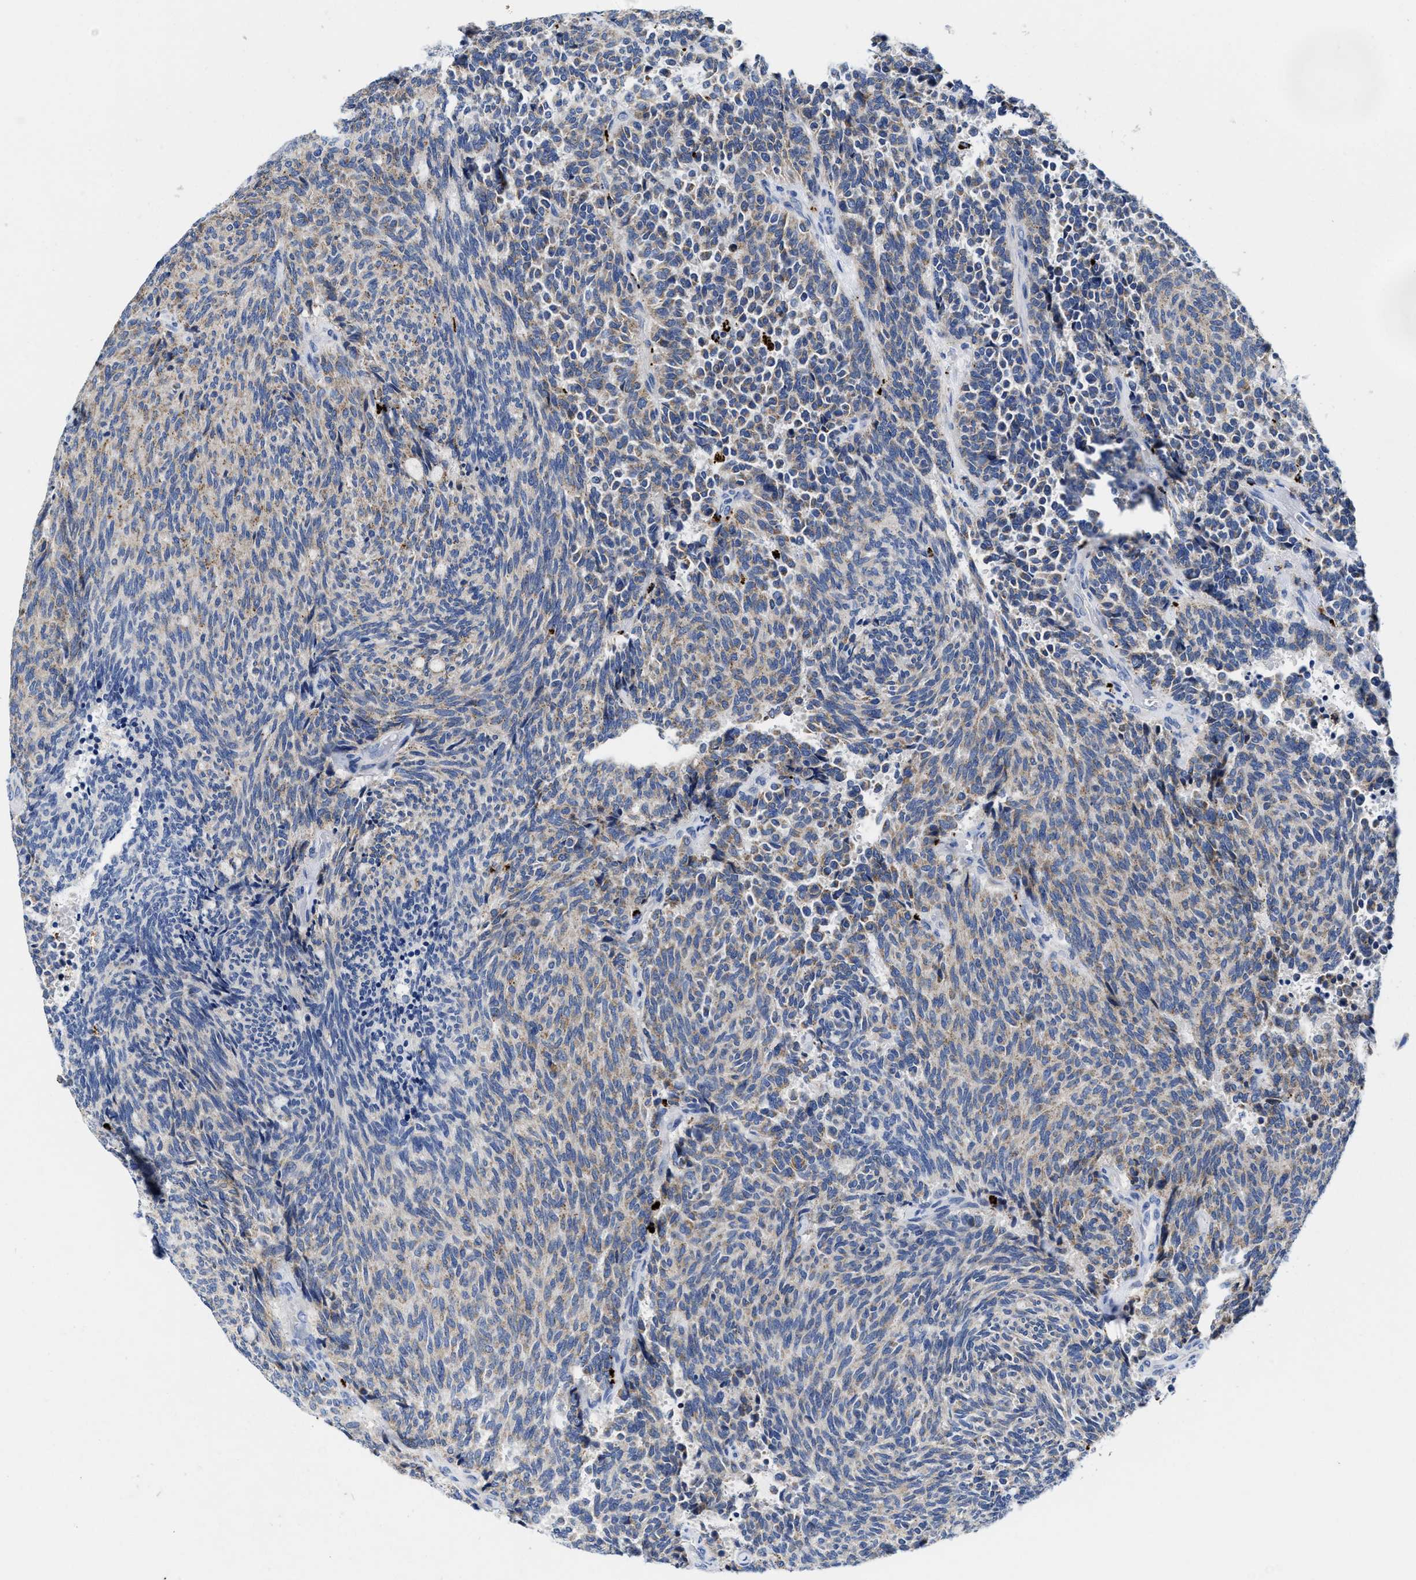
{"staining": {"intensity": "weak", "quantity": "25%-75%", "location": "cytoplasmic/membranous"}, "tissue": "carcinoid", "cell_type": "Tumor cells", "image_type": "cancer", "snomed": [{"axis": "morphology", "description": "Carcinoid, malignant, NOS"}, {"axis": "topography", "description": "Pancreas"}], "caption": "Approximately 25%-75% of tumor cells in human malignant carcinoid reveal weak cytoplasmic/membranous protein expression as visualized by brown immunohistochemical staining.", "gene": "TBRG4", "patient": {"sex": "female", "age": 54}}